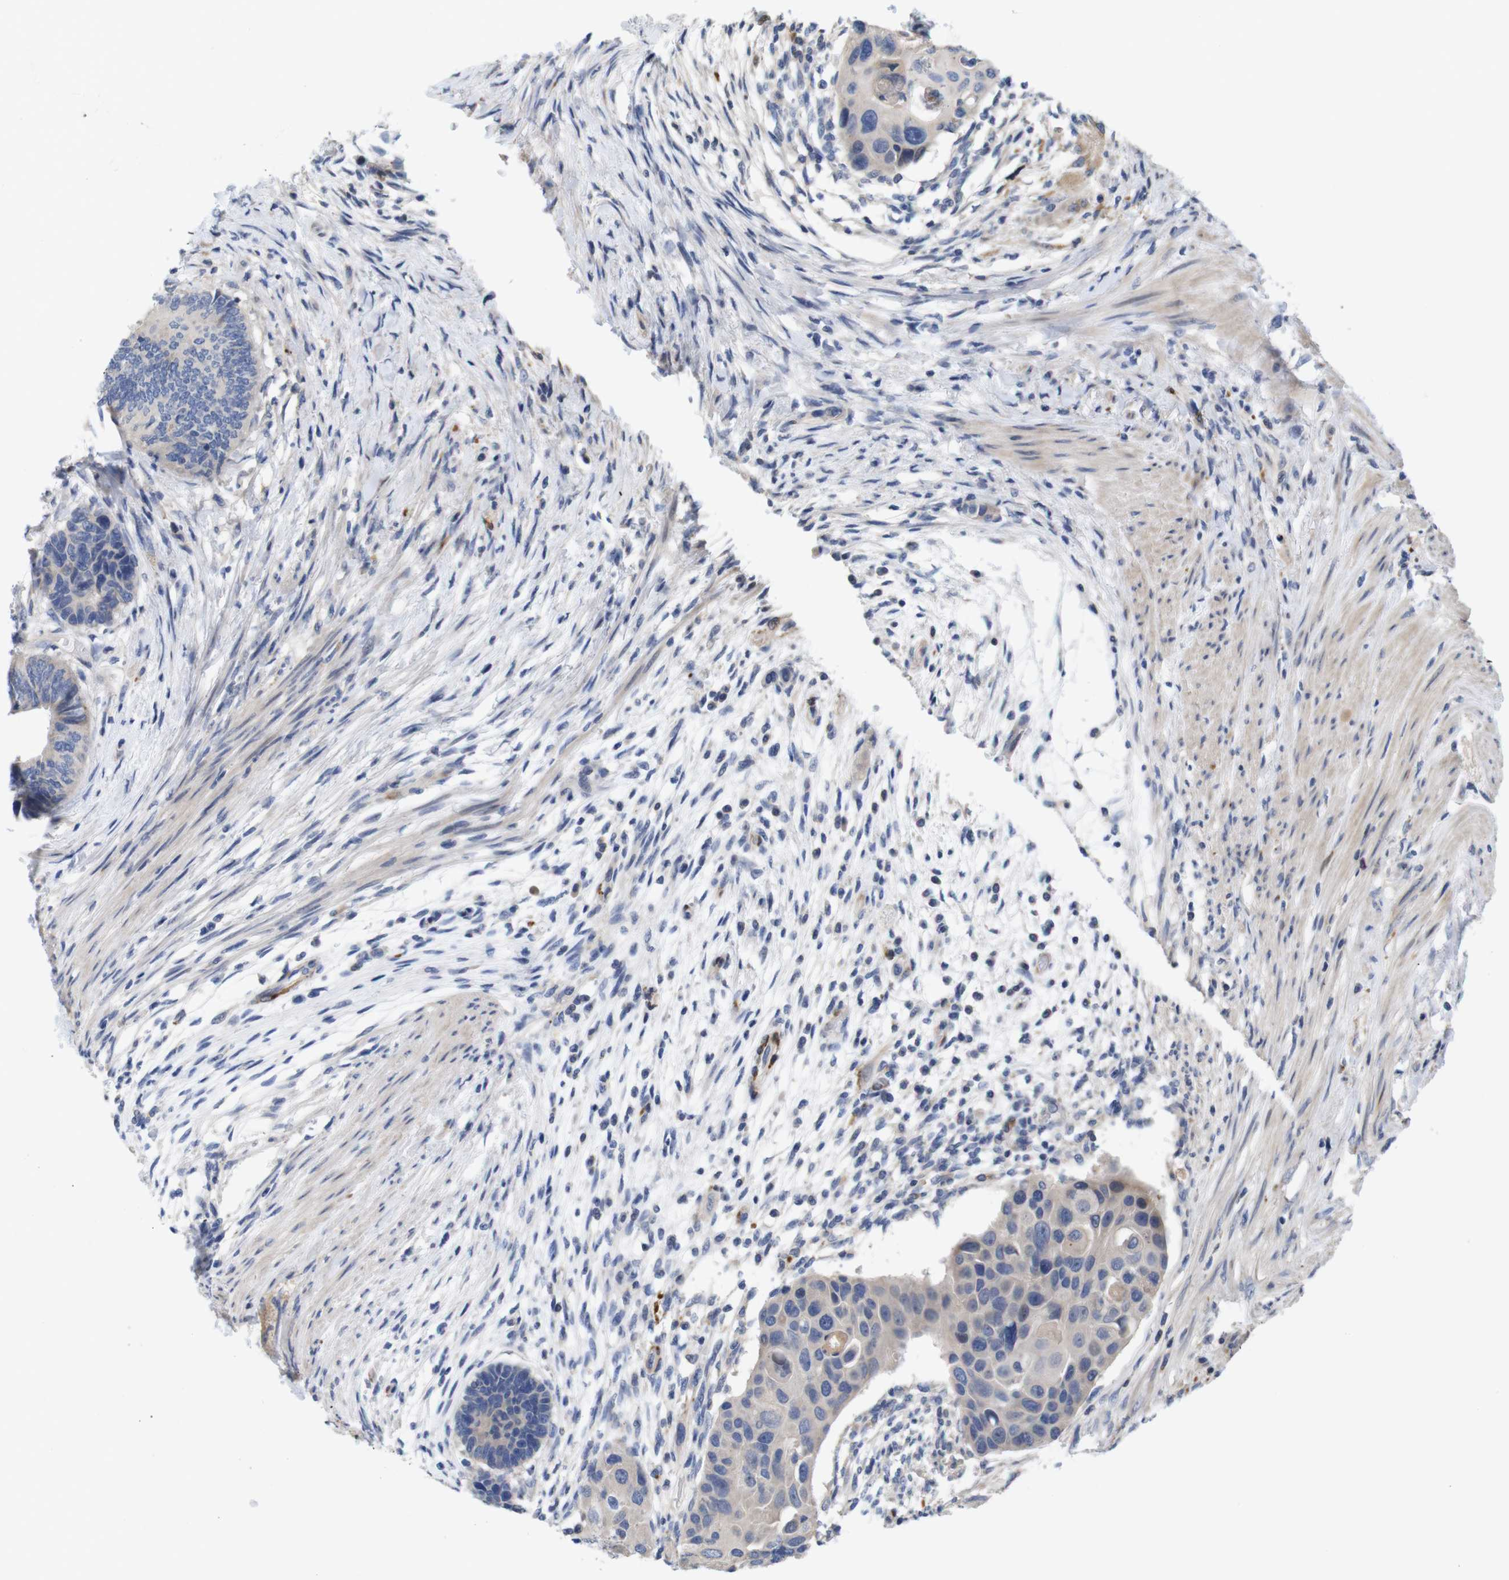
{"staining": {"intensity": "weak", "quantity": "<25%", "location": "cytoplasmic/membranous"}, "tissue": "colorectal cancer", "cell_type": "Tumor cells", "image_type": "cancer", "snomed": [{"axis": "morphology", "description": "Adenocarcinoma, NOS"}, {"axis": "topography", "description": "Rectum"}], "caption": "IHC of colorectal cancer reveals no positivity in tumor cells.", "gene": "SPRY3", "patient": {"sex": "male", "age": 51}}